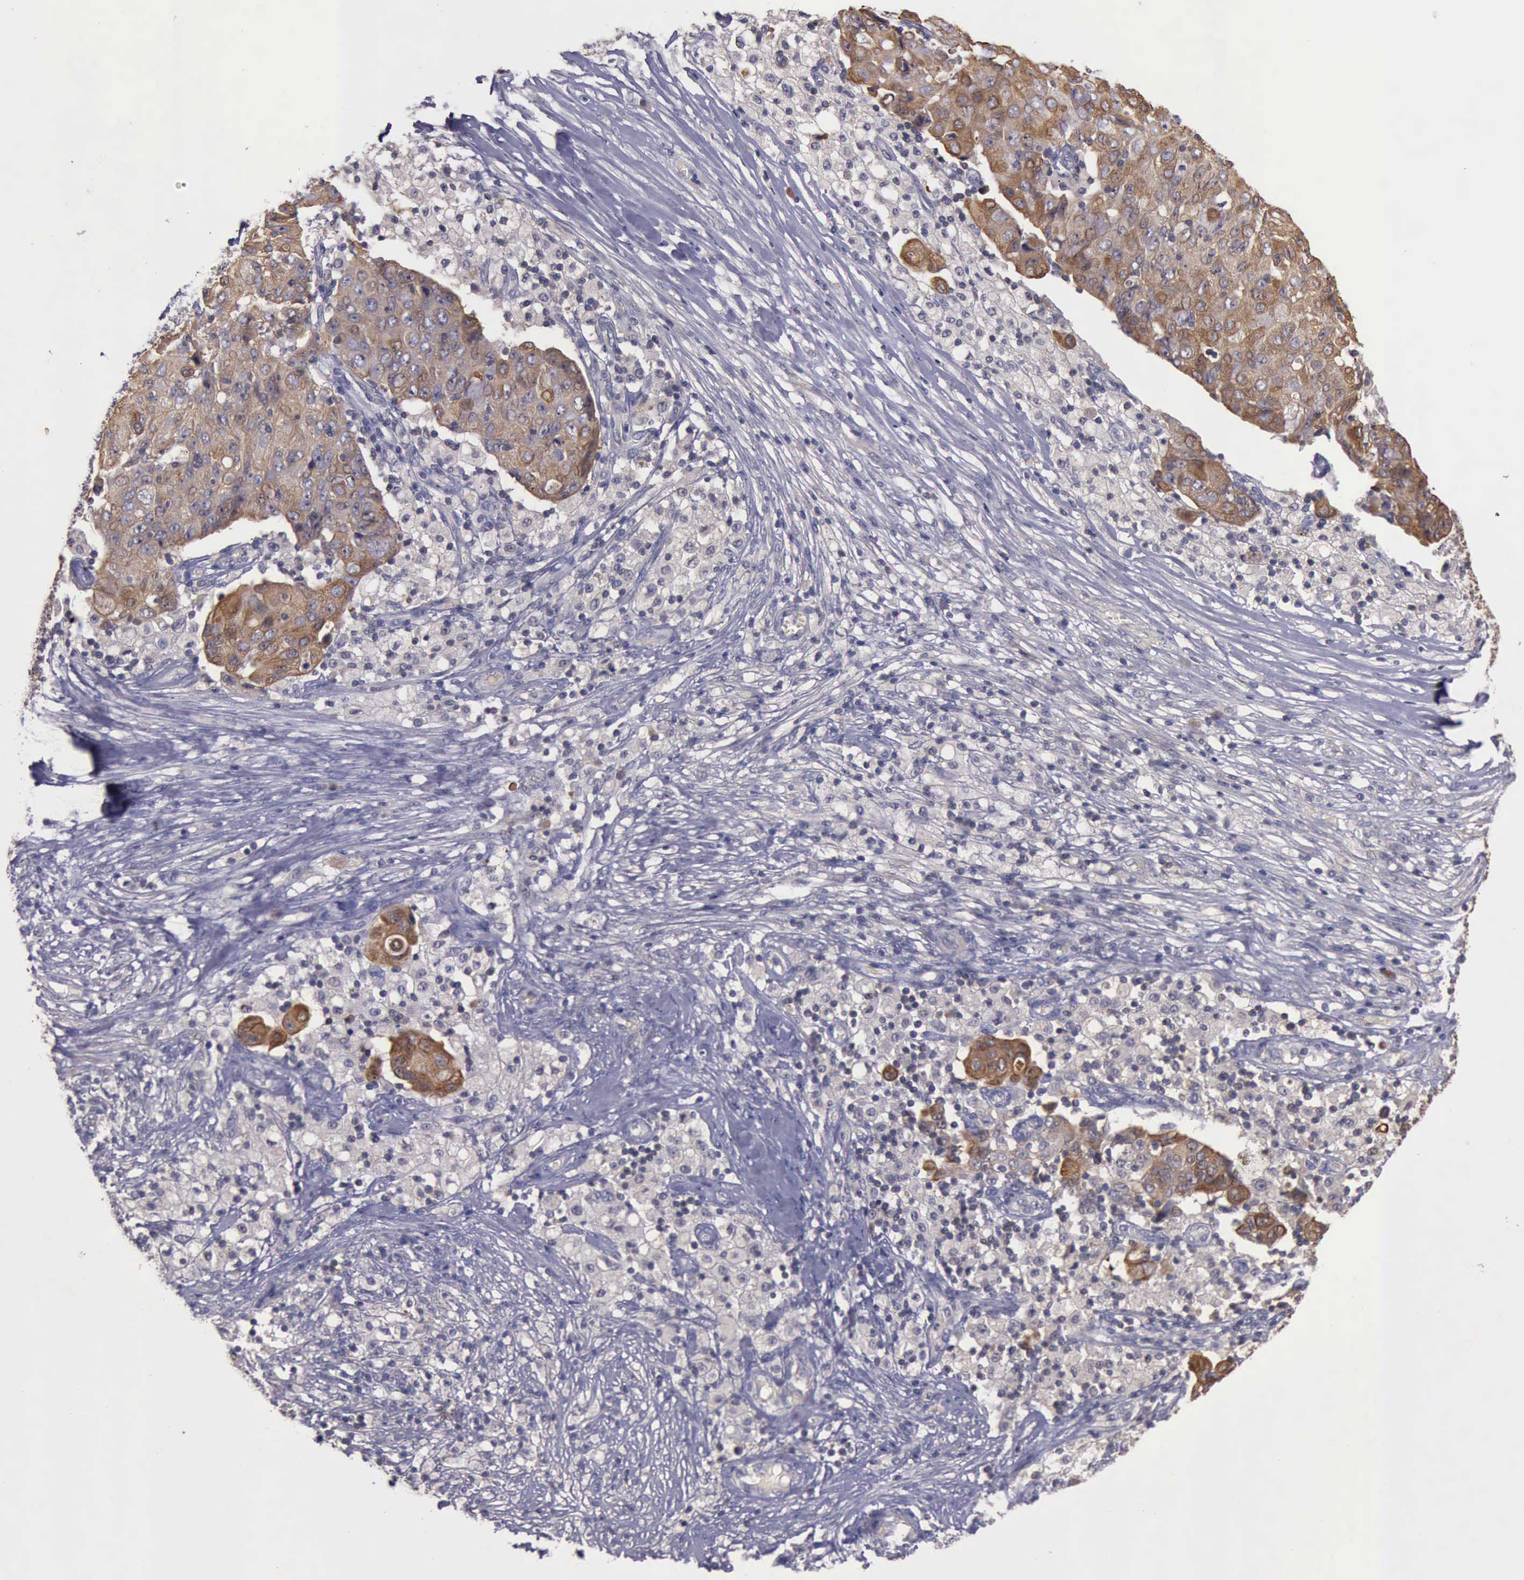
{"staining": {"intensity": "weak", "quantity": ">75%", "location": "cytoplasmic/membranous"}, "tissue": "ovarian cancer", "cell_type": "Tumor cells", "image_type": "cancer", "snomed": [{"axis": "morphology", "description": "Carcinoma, endometroid"}, {"axis": "topography", "description": "Ovary"}], "caption": "Ovarian endometroid carcinoma stained for a protein (brown) demonstrates weak cytoplasmic/membranous positive expression in about >75% of tumor cells.", "gene": "RAB39B", "patient": {"sex": "female", "age": 42}}